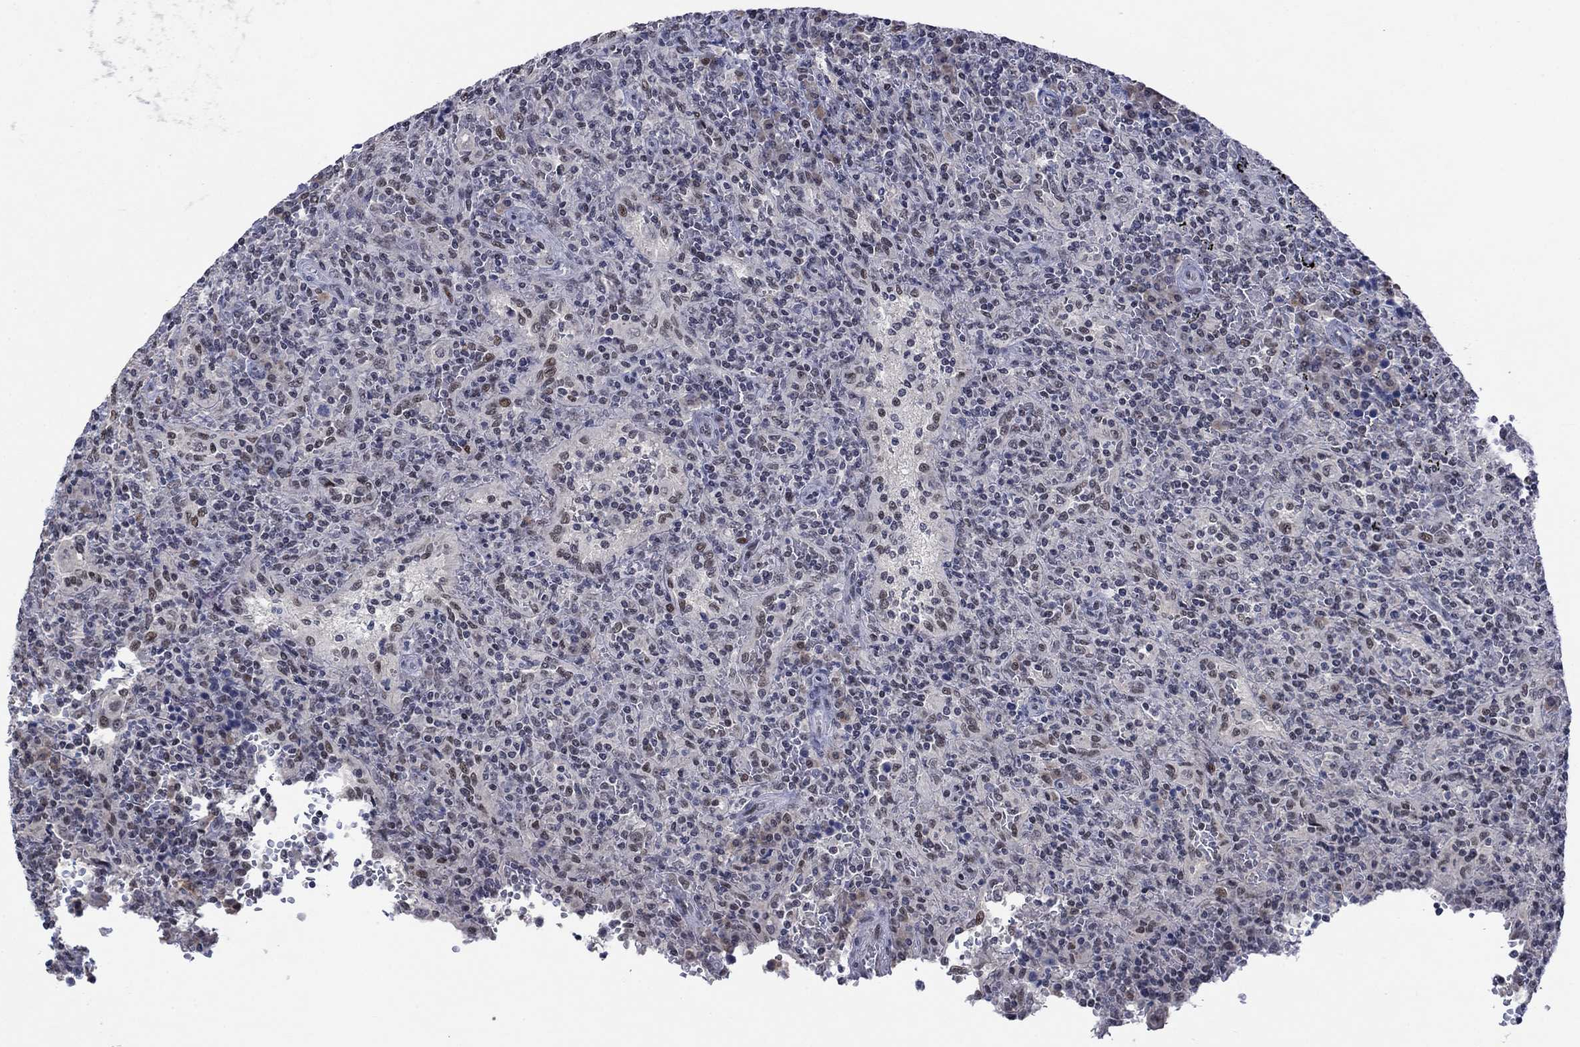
{"staining": {"intensity": "negative", "quantity": "none", "location": "none"}, "tissue": "lymphoma", "cell_type": "Tumor cells", "image_type": "cancer", "snomed": [{"axis": "morphology", "description": "Malignant lymphoma, non-Hodgkin's type, Low grade"}, {"axis": "topography", "description": "Spleen"}], "caption": "Low-grade malignant lymphoma, non-Hodgkin's type stained for a protein using immunohistochemistry (IHC) displays no positivity tumor cells.", "gene": "HTN1", "patient": {"sex": "male", "age": 62}}